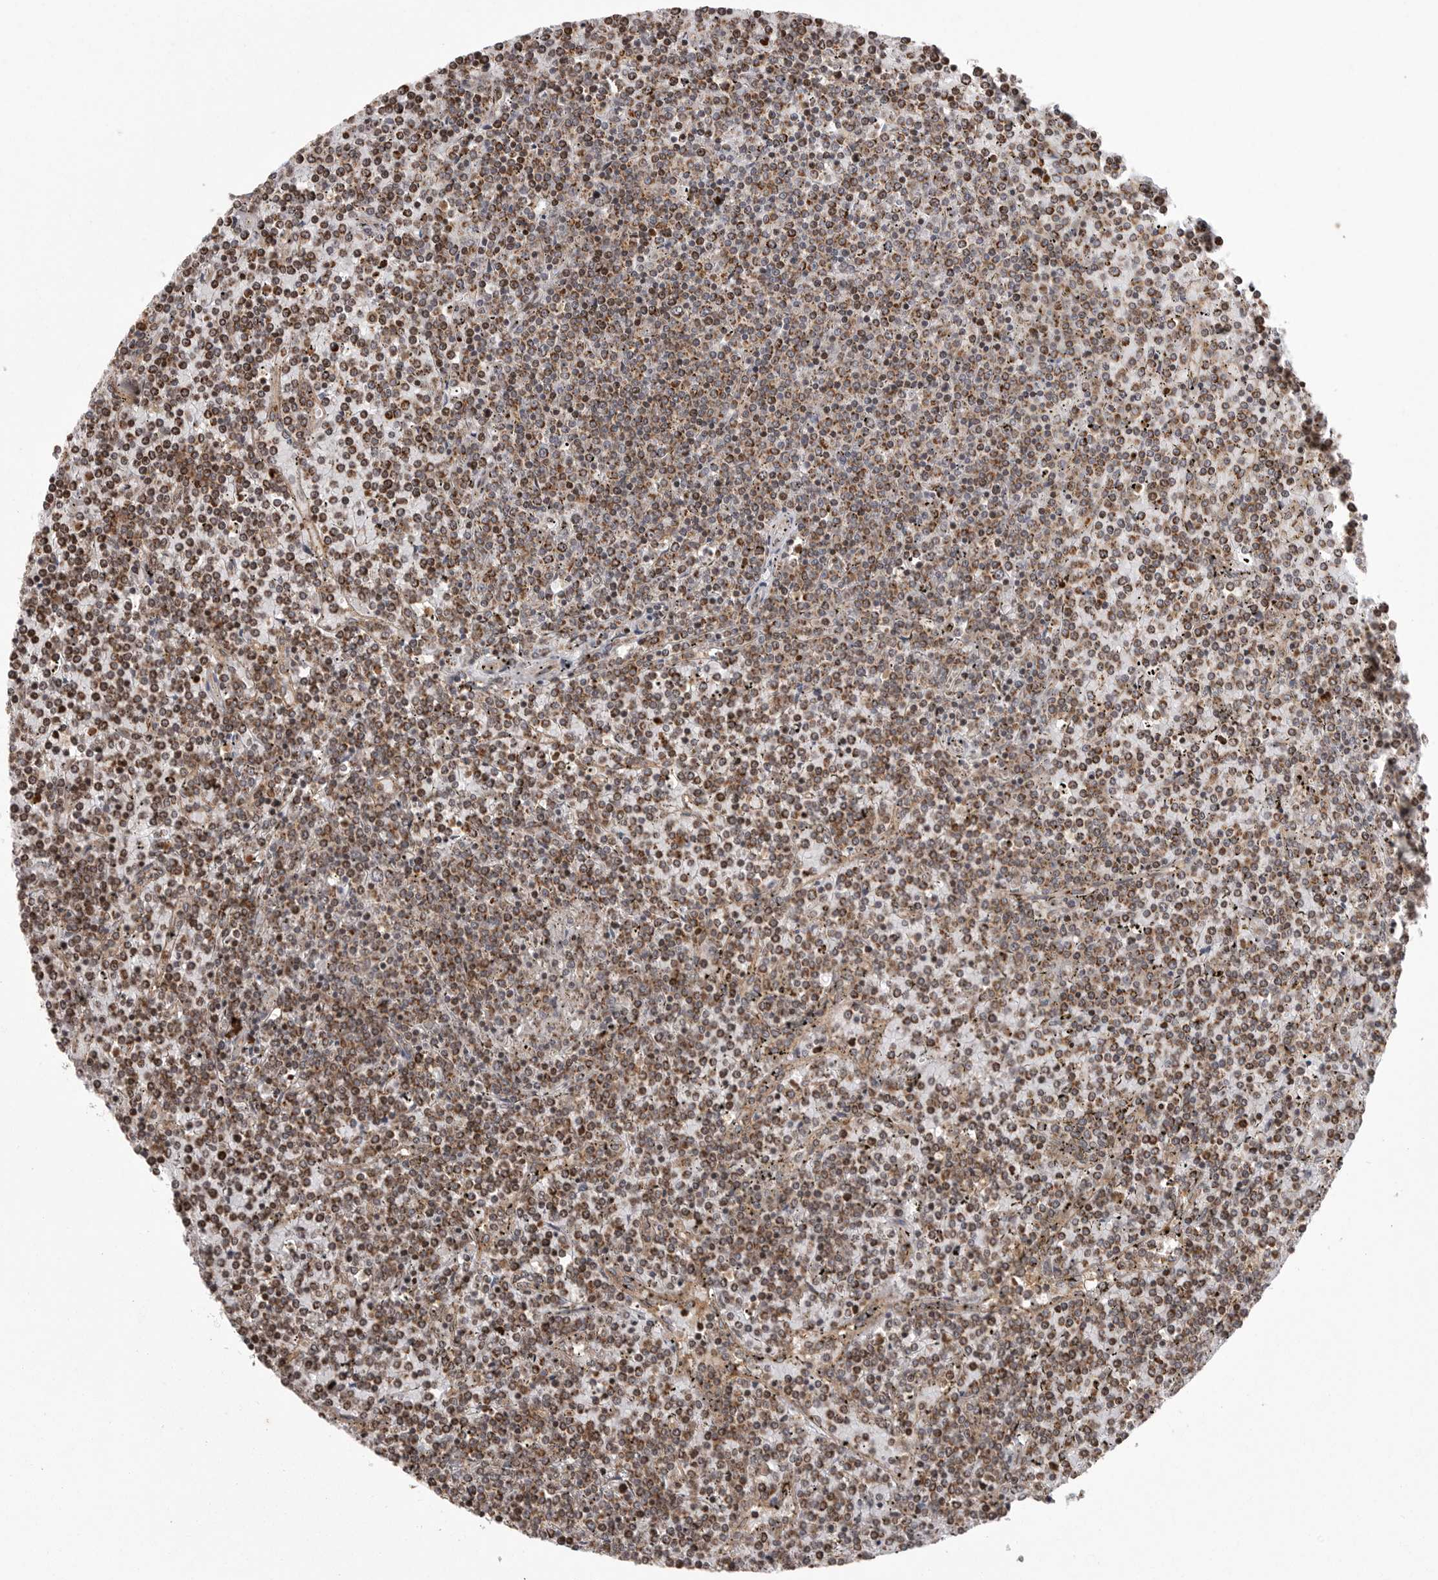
{"staining": {"intensity": "moderate", "quantity": ">75%", "location": "cytoplasmic/membranous"}, "tissue": "lymphoma", "cell_type": "Tumor cells", "image_type": "cancer", "snomed": [{"axis": "morphology", "description": "Malignant lymphoma, non-Hodgkin's type, Low grade"}, {"axis": "topography", "description": "Spleen"}], "caption": "IHC staining of low-grade malignant lymphoma, non-Hodgkin's type, which shows medium levels of moderate cytoplasmic/membranous expression in about >75% of tumor cells indicating moderate cytoplasmic/membranous protein expression. The staining was performed using DAB (brown) for protein detection and nuclei were counterstained in hematoxylin (blue).", "gene": "OXR1", "patient": {"sex": "female", "age": 19}}